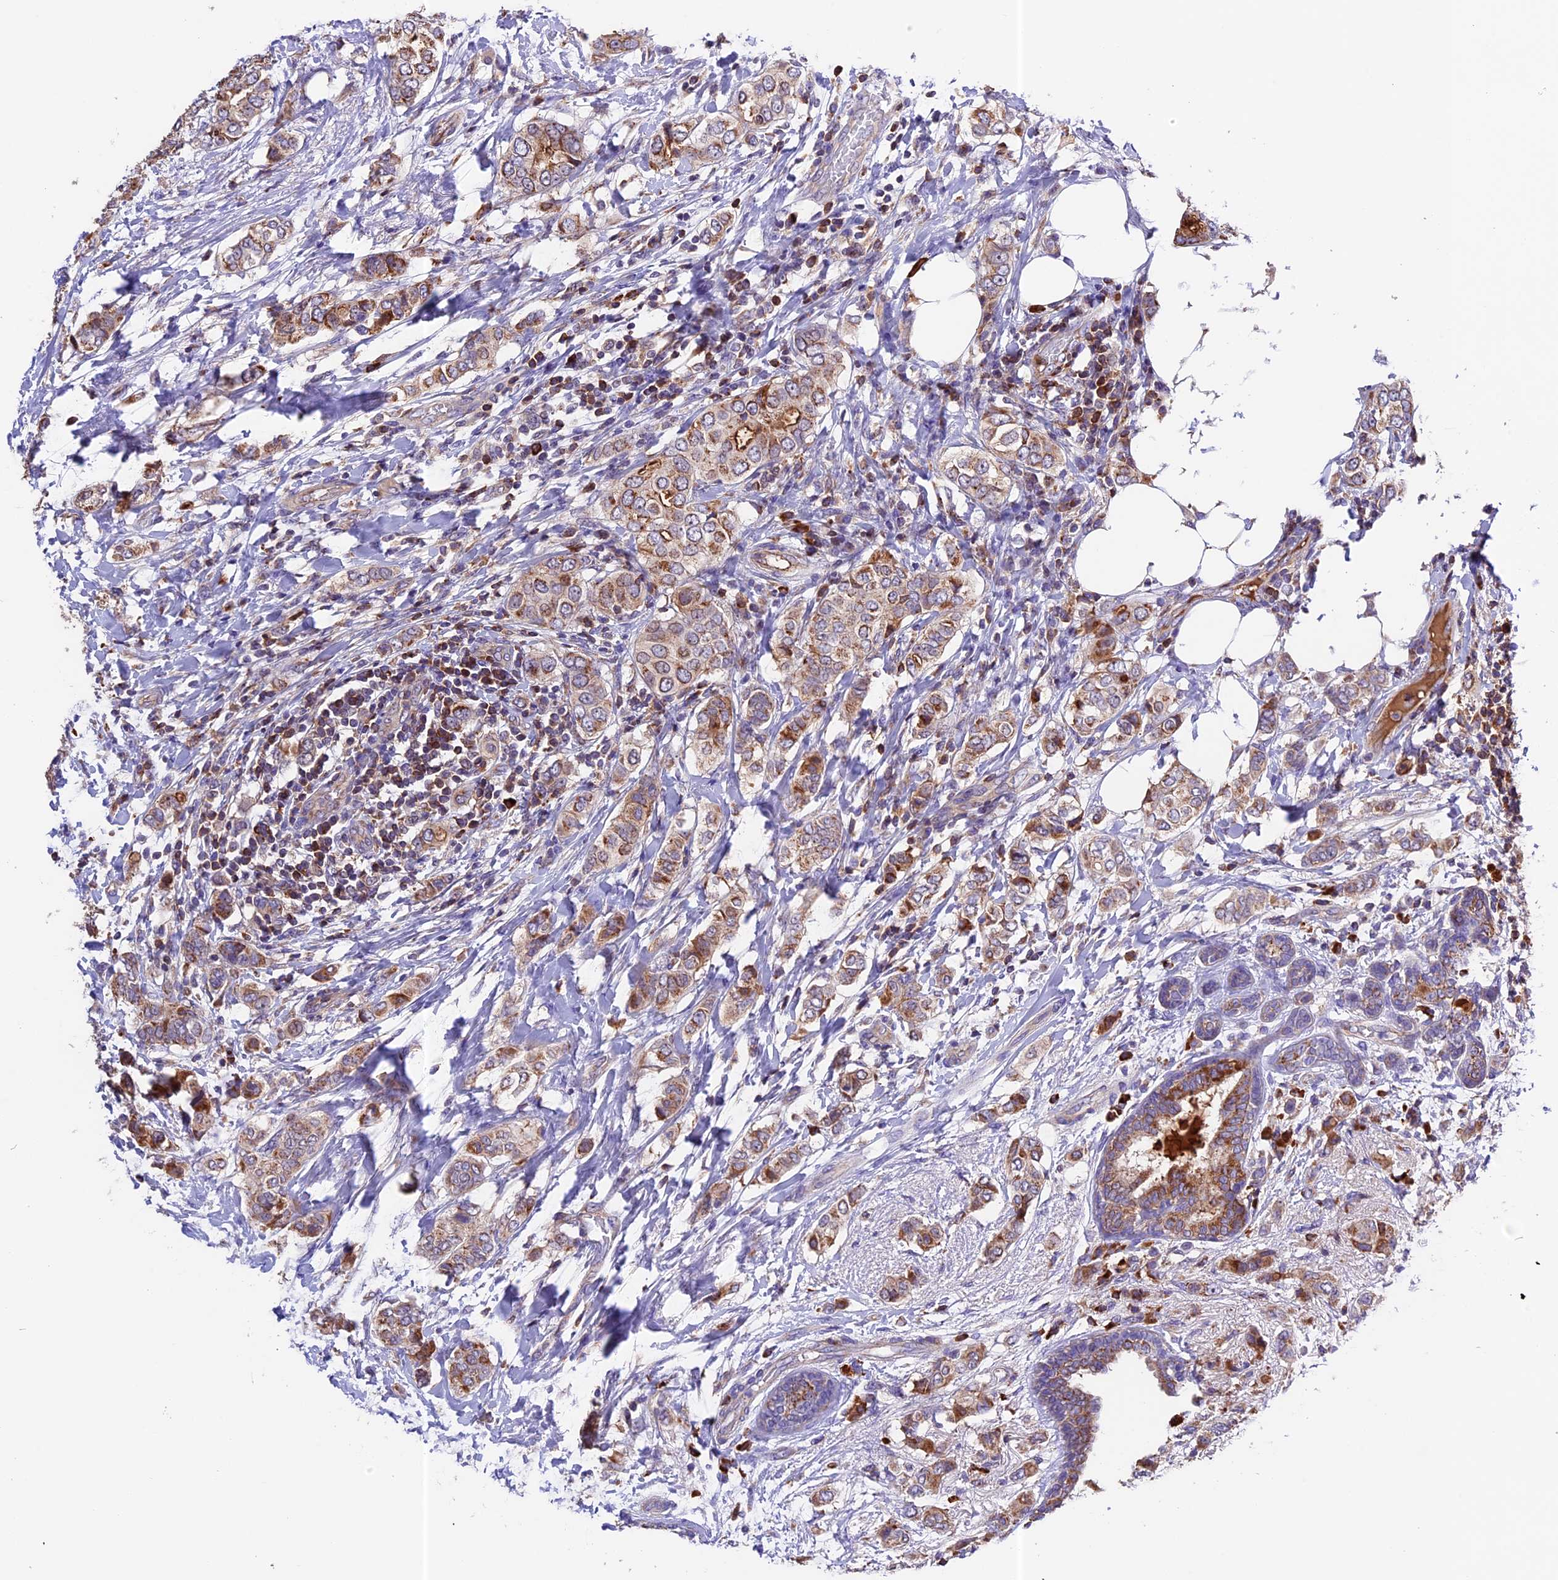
{"staining": {"intensity": "moderate", "quantity": ">75%", "location": "cytoplasmic/membranous"}, "tissue": "breast cancer", "cell_type": "Tumor cells", "image_type": "cancer", "snomed": [{"axis": "morphology", "description": "Lobular carcinoma"}, {"axis": "topography", "description": "Breast"}], "caption": "Immunohistochemistry of human breast cancer (lobular carcinoma) shows medium levels of moderate cytoplasmic/membranous staining in about >75% of tumor cells.", "gene": "METTL22", "patient": {"sex": "female", "age": 51}}